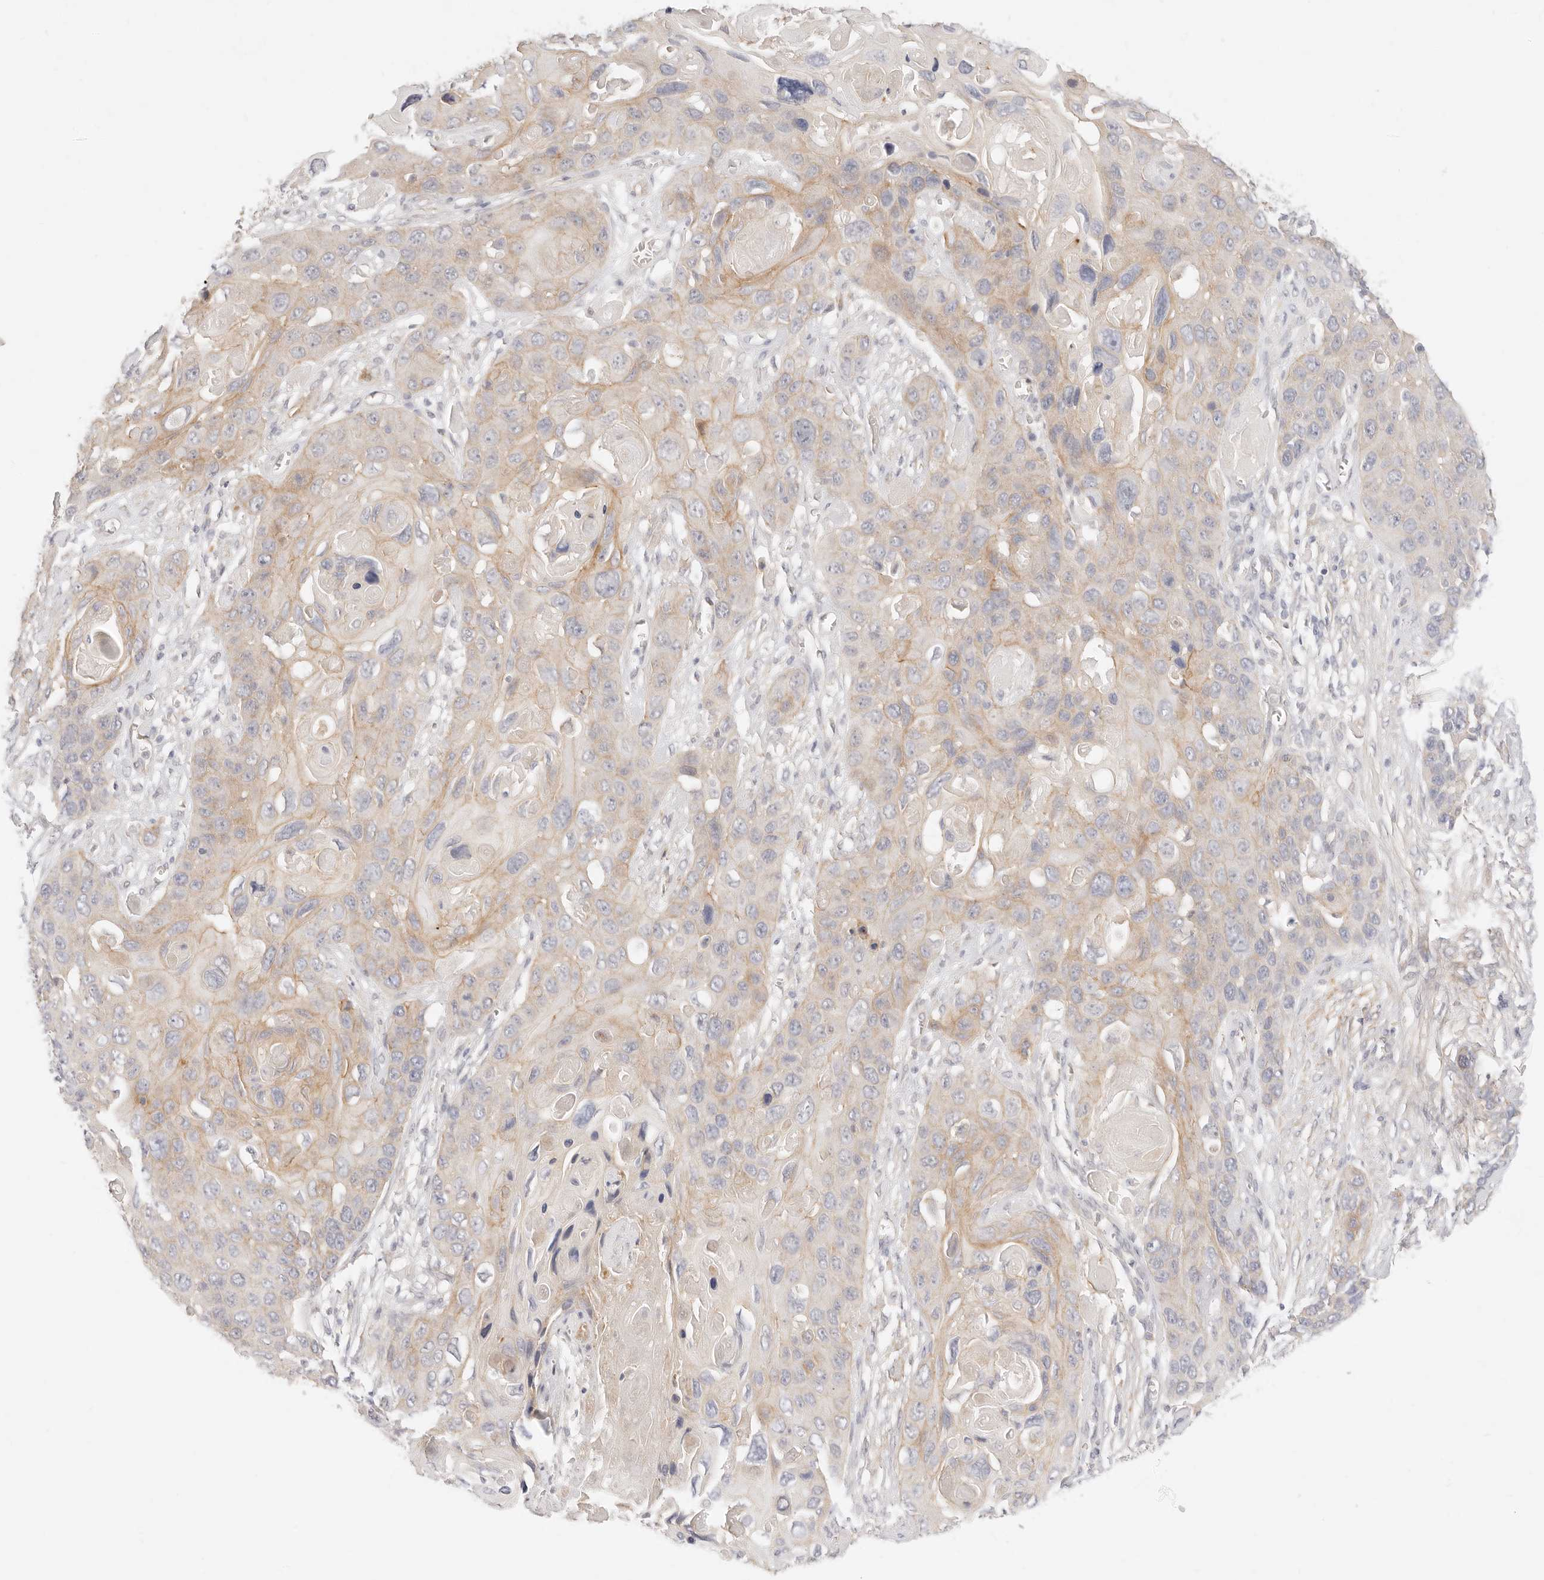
{"staining": {"intensity": "moderate", "quantity": "<25%", "location": "cytoplasmic/membranous"}, "tissue": "skin cancer", "cell_type": "Tumor cells", "image_type": "cancer", "snomed": [{"axis": "morphology", "description": "Squamous cell carcinoma, NOS"}, {"axis": "topography", "description": "Skin"}], "caption": "Protein analysis of skin squamous cell carcinoma tissue displays moderate cytoplasmic/membranous staining in about <25% of tumor cells.", "gene": "UBXN10", "patient": {"sex": "male", "age": 55}}